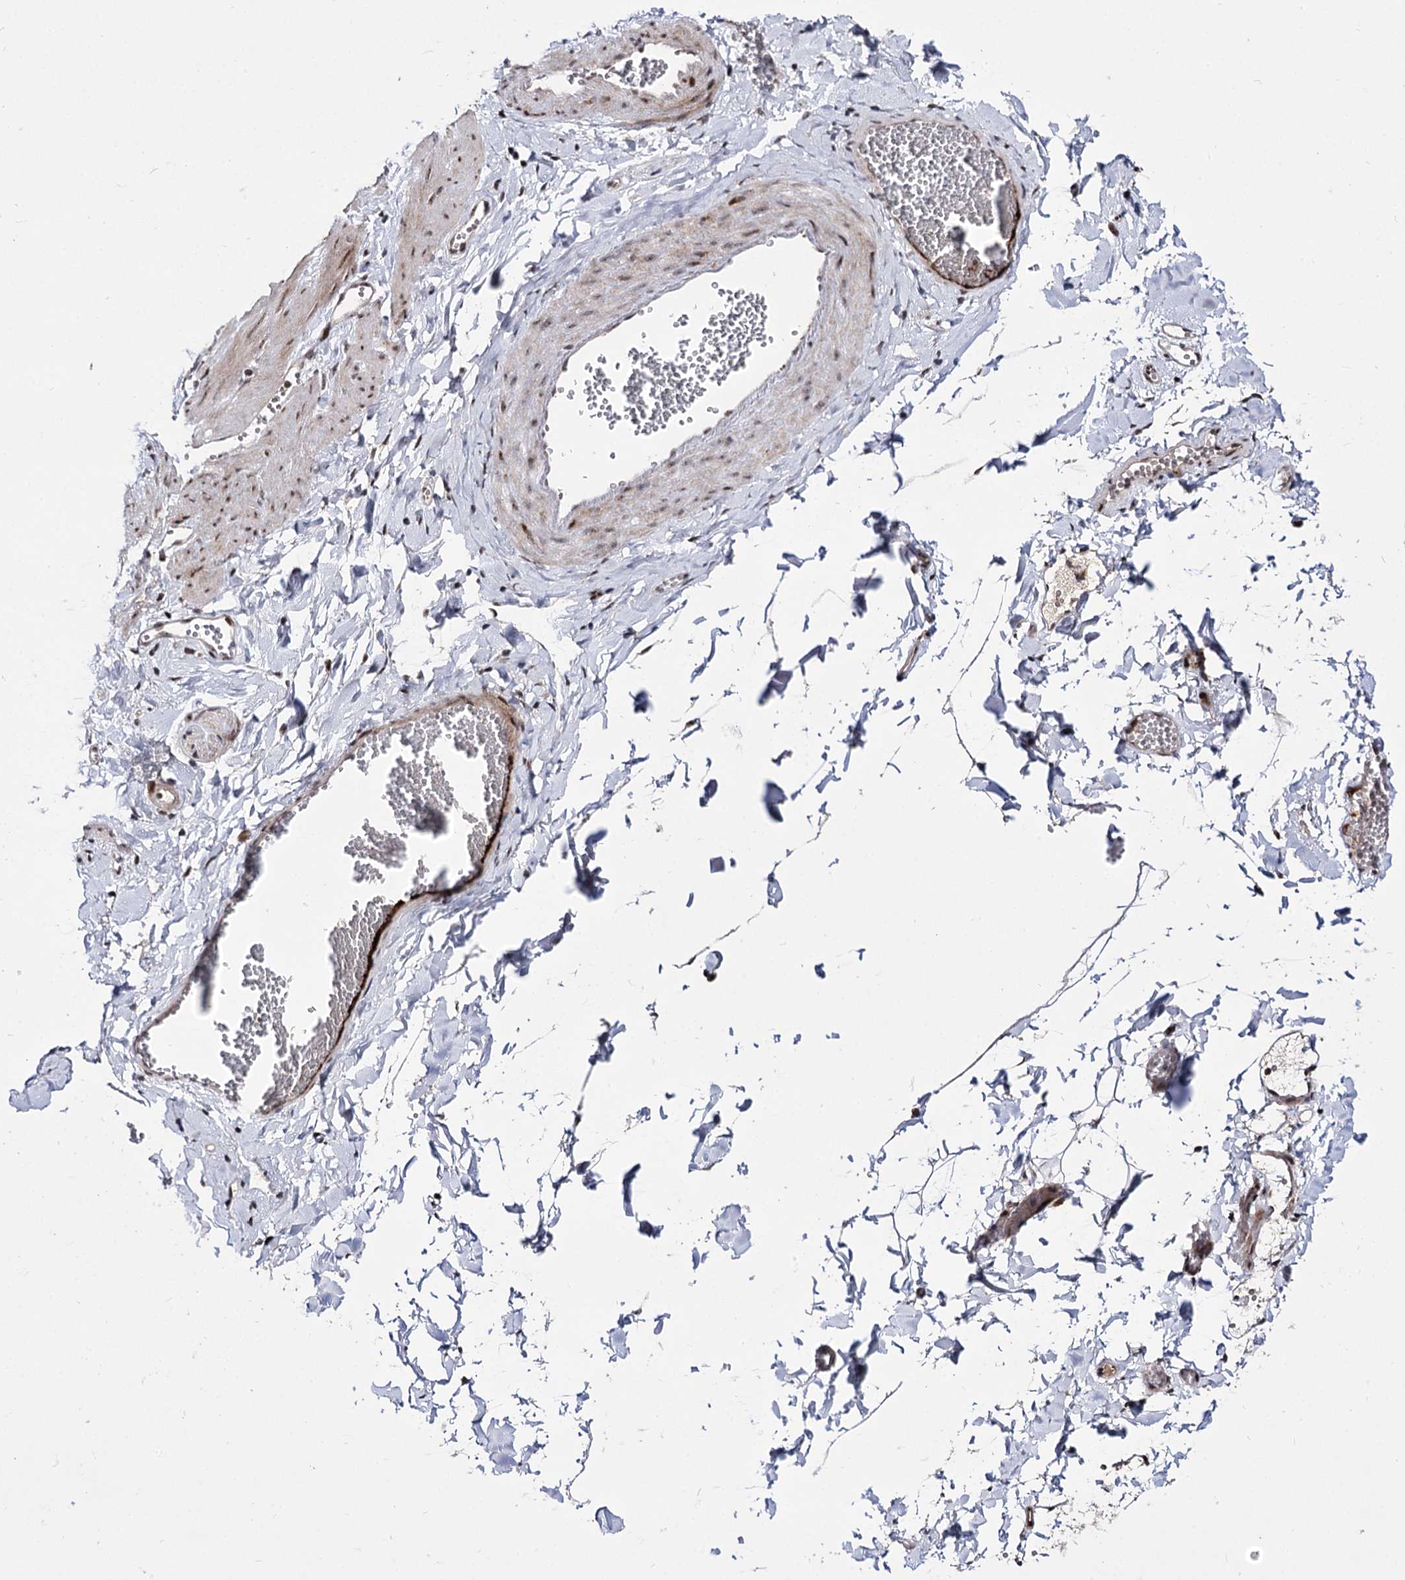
{"staining": {"intensity": "moderate", "quantity": "25%-75%", "location": "nuclear"}, "tissue": "adipose tissue", "cell_type": "Adipocytes", "image_type": "normal", "snomed": [{"axis": "morphology", "description": "Normal tissue, NOS"}, {"axis": "topography", "description": "Gallbladder"}, {"axis": "topography", "description": "Peripheral nerve tissue"}], "caption": "Adipose tissue stained with a brown dye exhibits moderate nuclear positive staining in approximately 25%-75% of adipocytes.", "gene": "STOX1", "patient": {"sex": "male", "age": 38}}